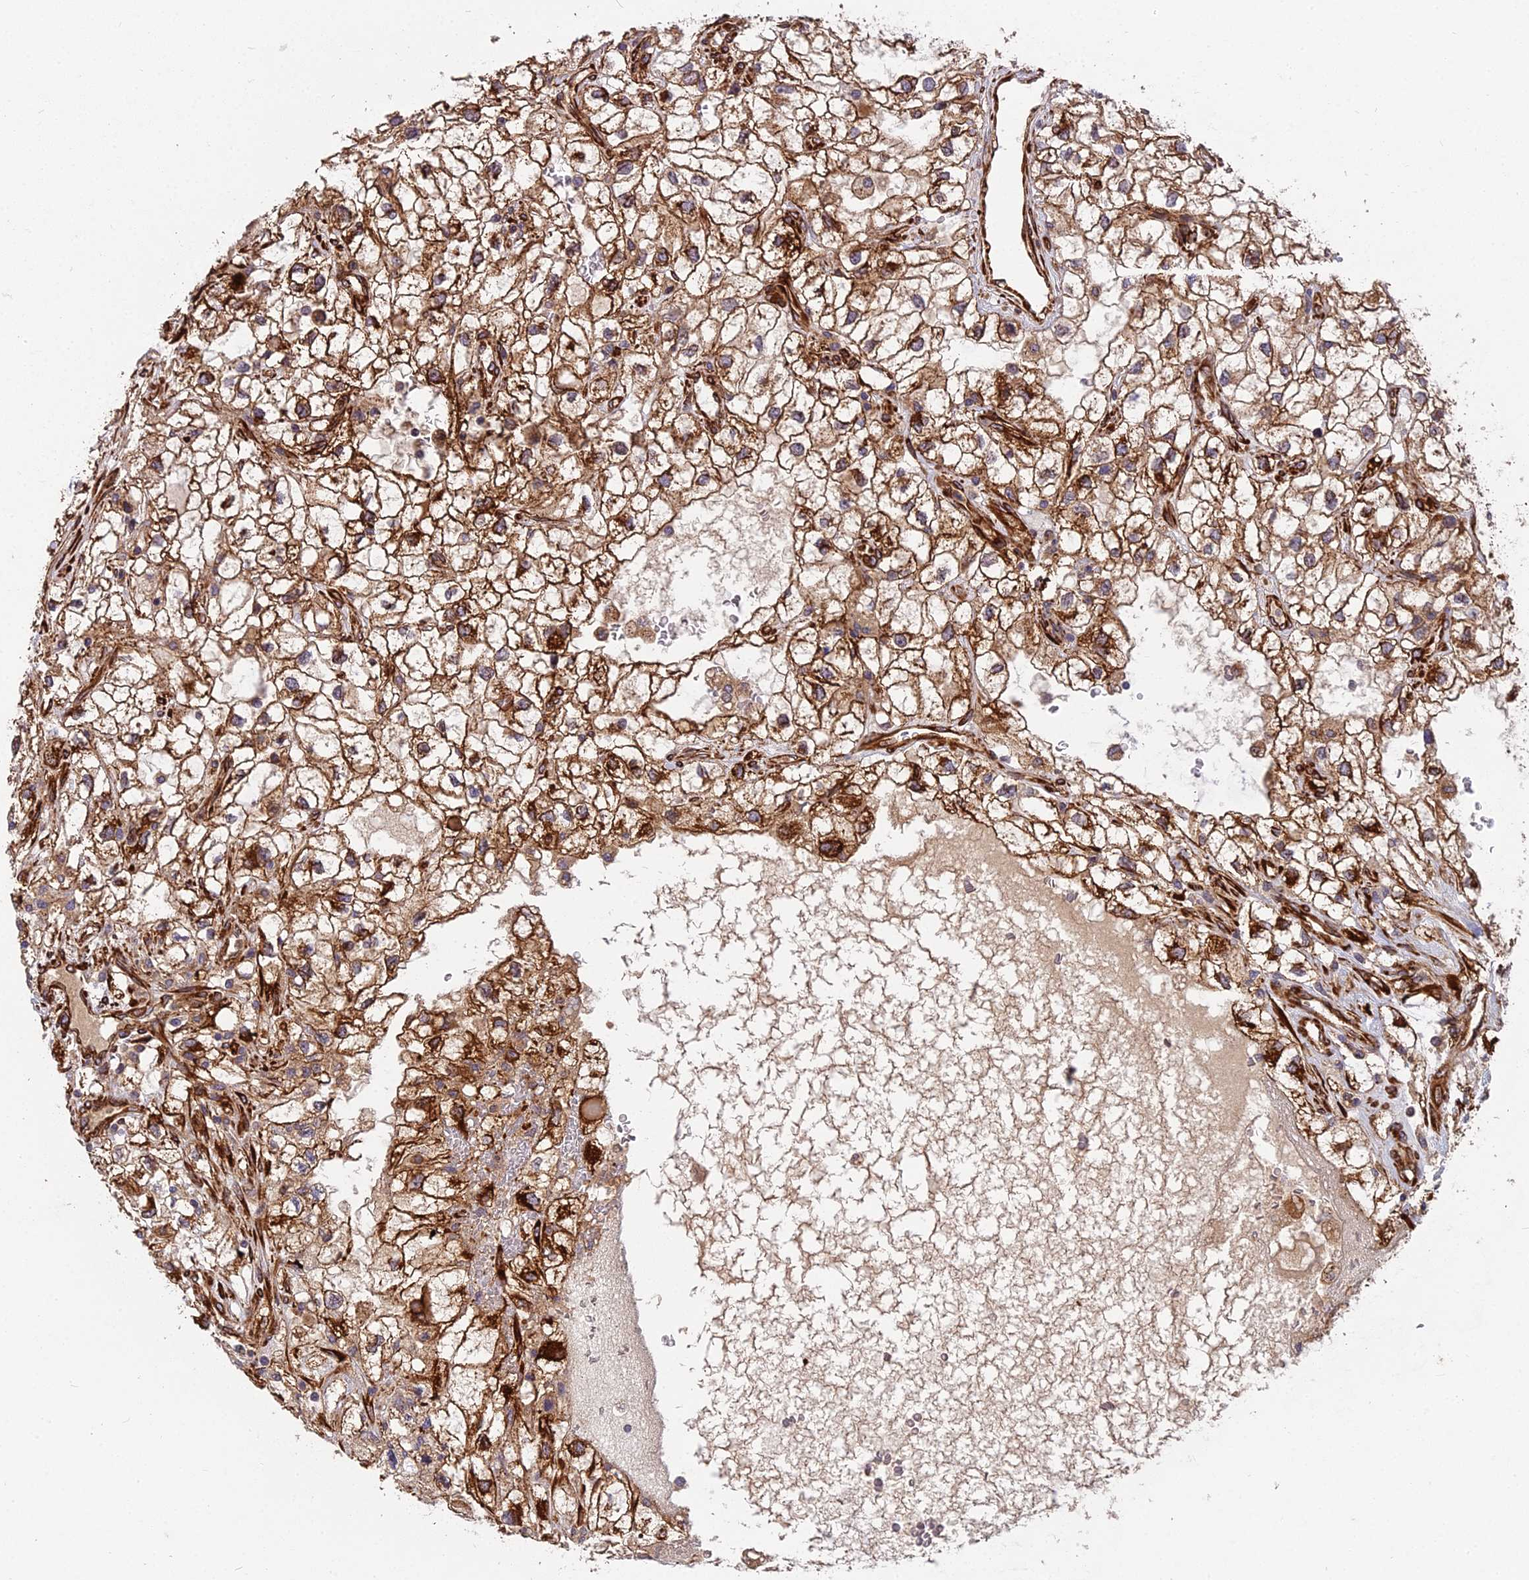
{"staining": {"intensity": "strong", "quantity": ">75%", "location": "cytoplasmic/membranous"}, "tissue": "renal cancer", "cell_type": "Tumor cells", "image_type": "cancer", "snomed": [{"axis": "morphology", "description": "Adenocarcinoma, NOS"}, {"axis": "topography", "description": "Kidney"}], "caption": "About >75% of tumor cells in adenocarcinoma (renal) show strong cytoplasmic/membranous protein positivity as visualized by brown immunohistochemical staining.", "gene": "NDUFAF7", "patient": {"sex": "male", "age": 59}}